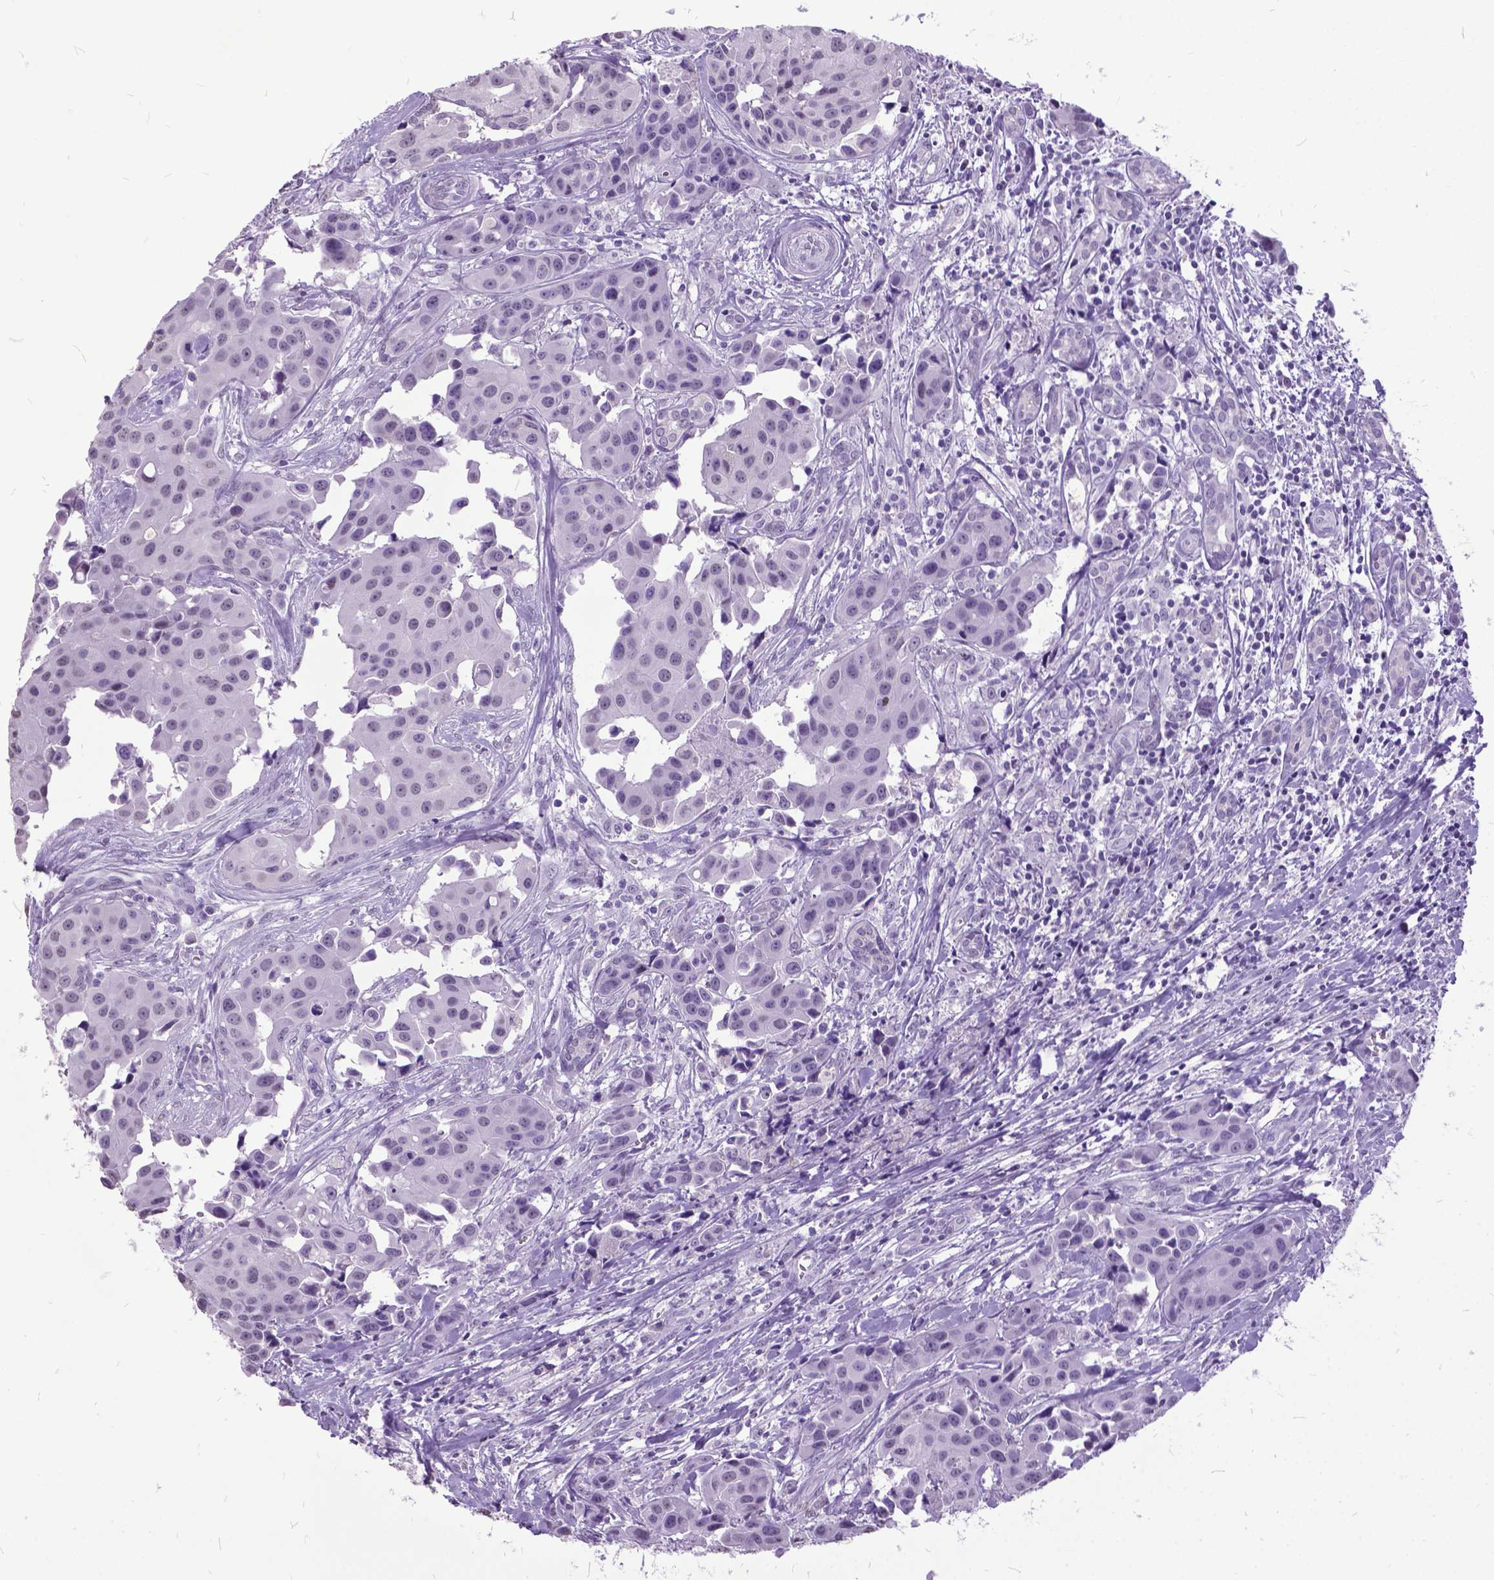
{"staining": {"intensity": "negative", "quantity": "none", "location": "none"}, "tissue": "head and neck cancer", "cell_type": "Tumor cells", "image_type": "cancer", "snomed": [{"axis": "morphology", "description": "Adenocarcinoma, NOS"}, {"axis": "topography", "description": "Head-Neck"}], "caption": "Immunohistochemistry histopathology image of human head and neck adenocarcinoma stained for a protein (brown), which displays no positivity in tumor cells.", "gene": "MARCHF10", "patient": {"sex": "male", "age": 76}}